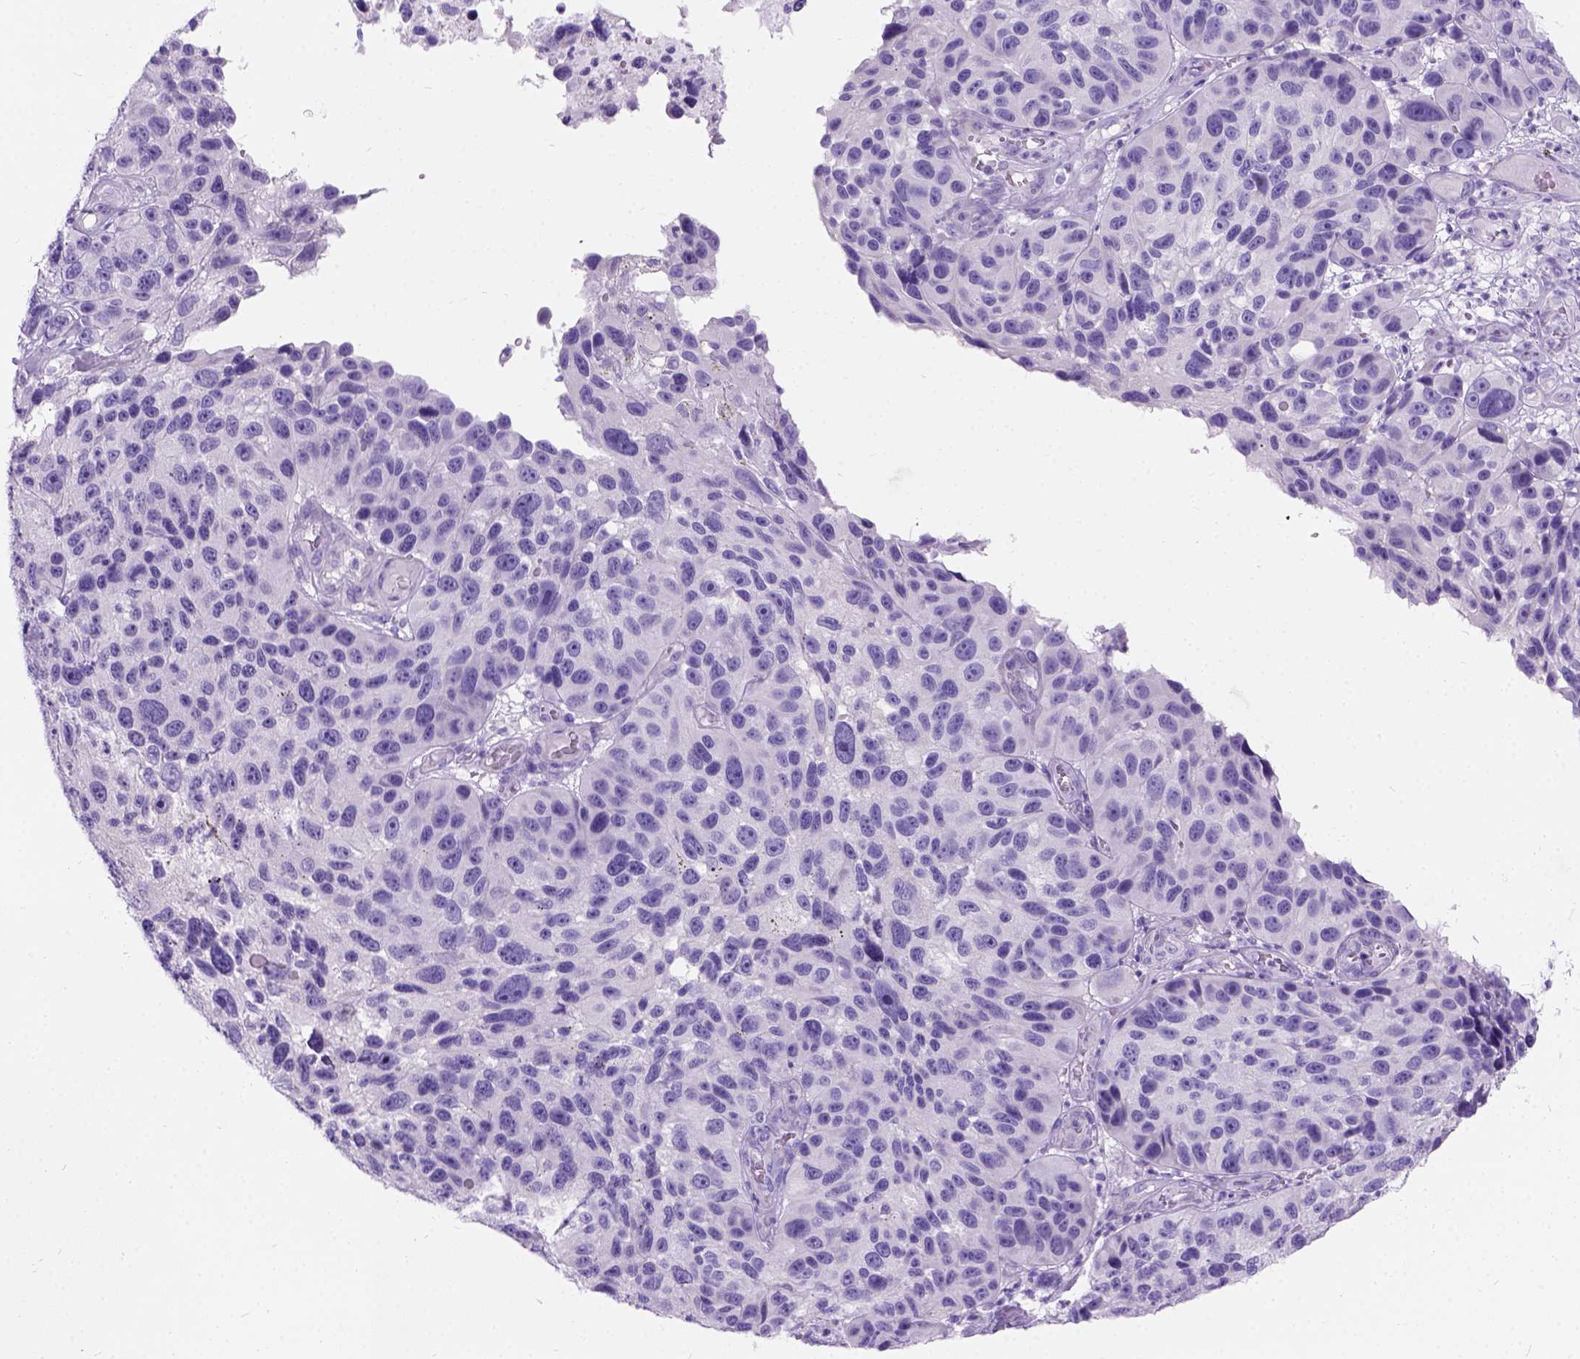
{"staining": {"intensity": "negative", "quantity": "none", "location": "none"}, "tissue": "melanoma", "cell_type": "Tumor cells", "image_type": "cancer", "snomed": [{"axis": "morphology", "description": "Malignant melanoma, NOS"}, {"axis": "topography", "description": "Skin"}], "caption": "High power microscopy photomicrograph of an IHC micrograph of malignant melanoma, revealing no significant staining in tumor cells. (Brightfield microscopy of DAB (3,3'-diaminobenzidine) IHC at high magnification).", "gene": "C7orf57", "patient": {"sex": "male", "age": 53}}